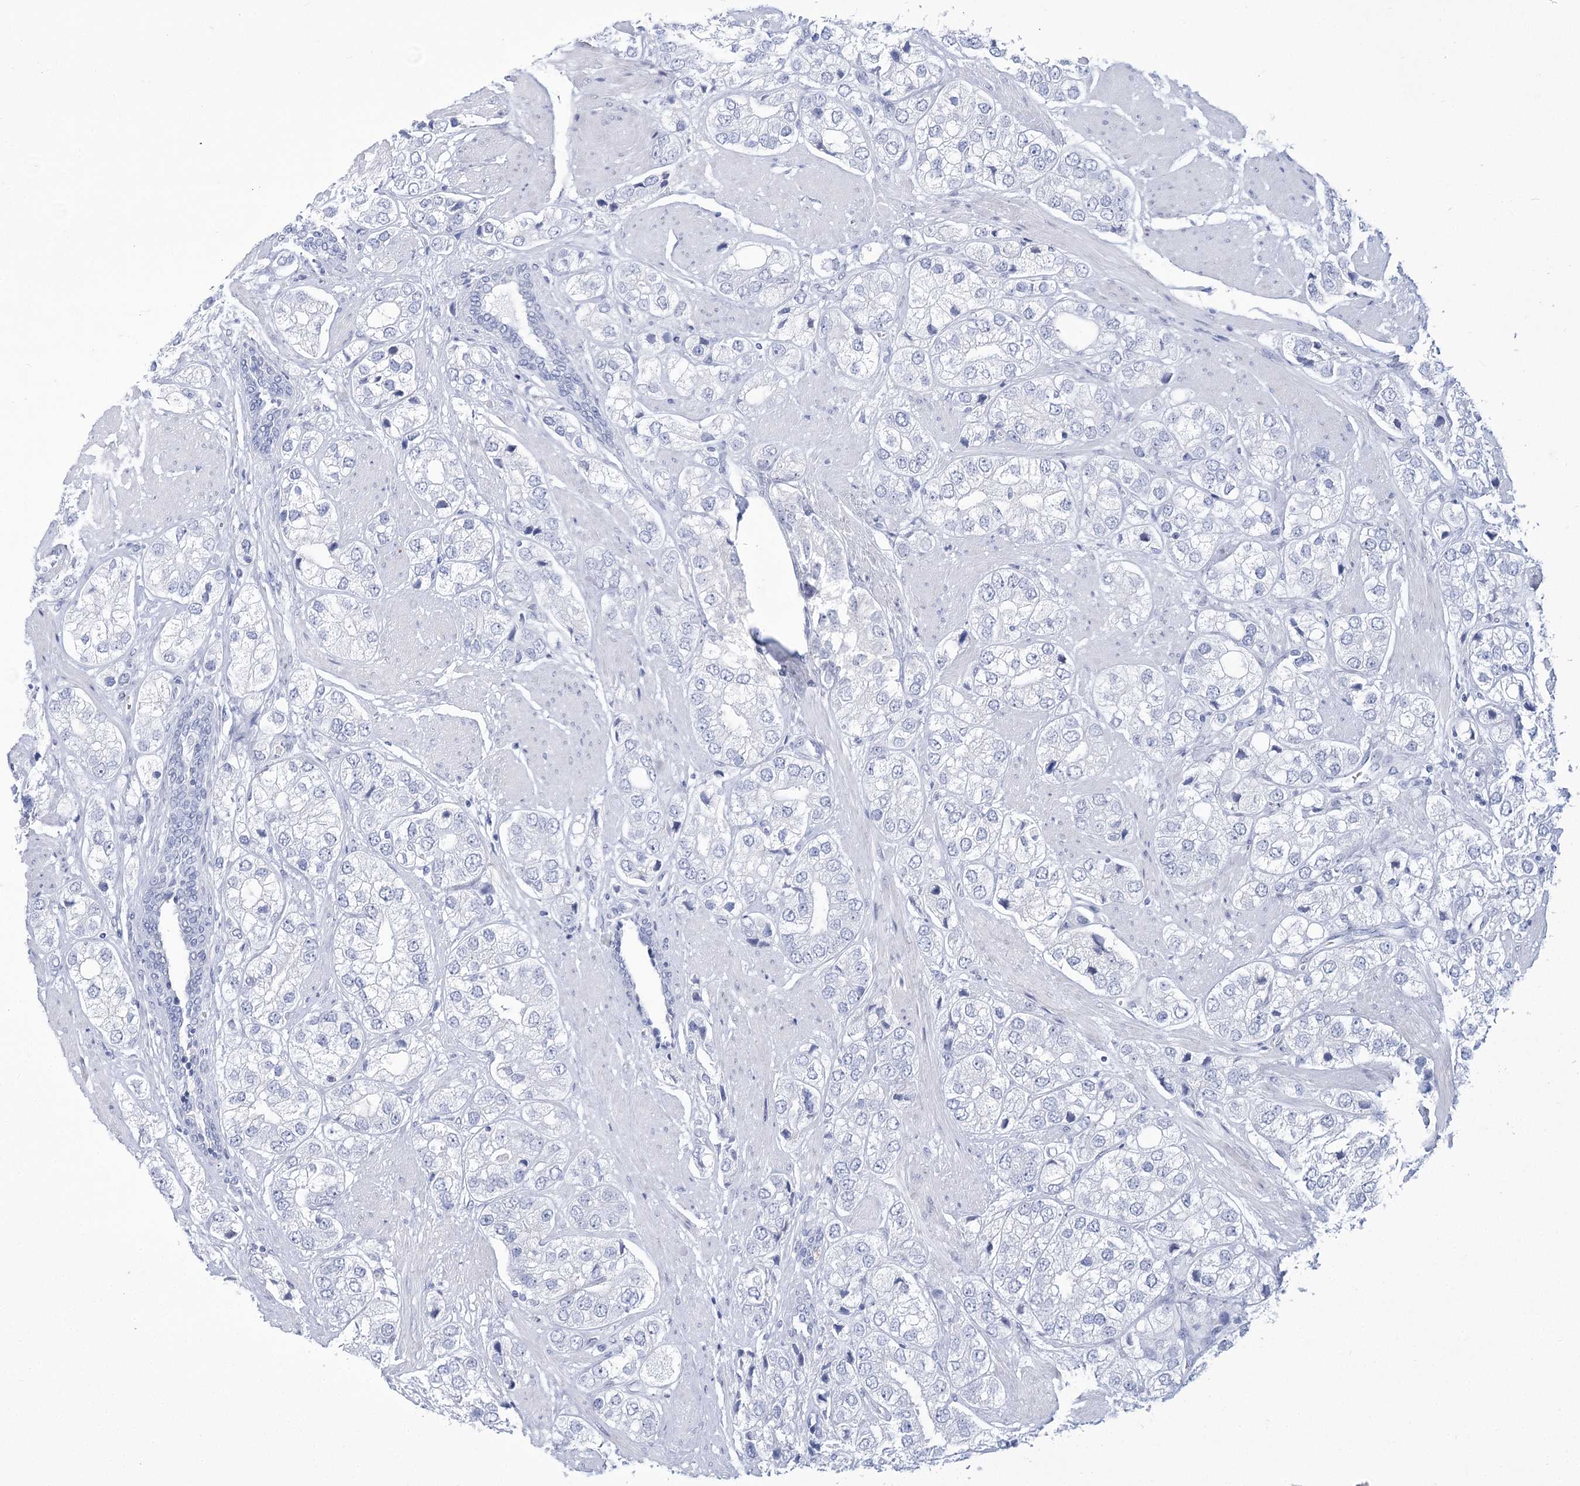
{"staining": {"intensity": "negative", "quantity": "none", "location": "none"}, "tissue": "prostate cancer", "cell_type": "Tumor cells", "image_type": "cancer", "snomed": [{"axis": "morphology", "description": "Adenocarcinoma, High grade"}, {"axis": "topography", "description": "Prostate"}], "caption": "A micrograph of prostate cancer stained for a protein demonstrates no brown staining in tumor cells.", "gene": "HORMAD1", "patient": {"sex": "male", "age": 50}}